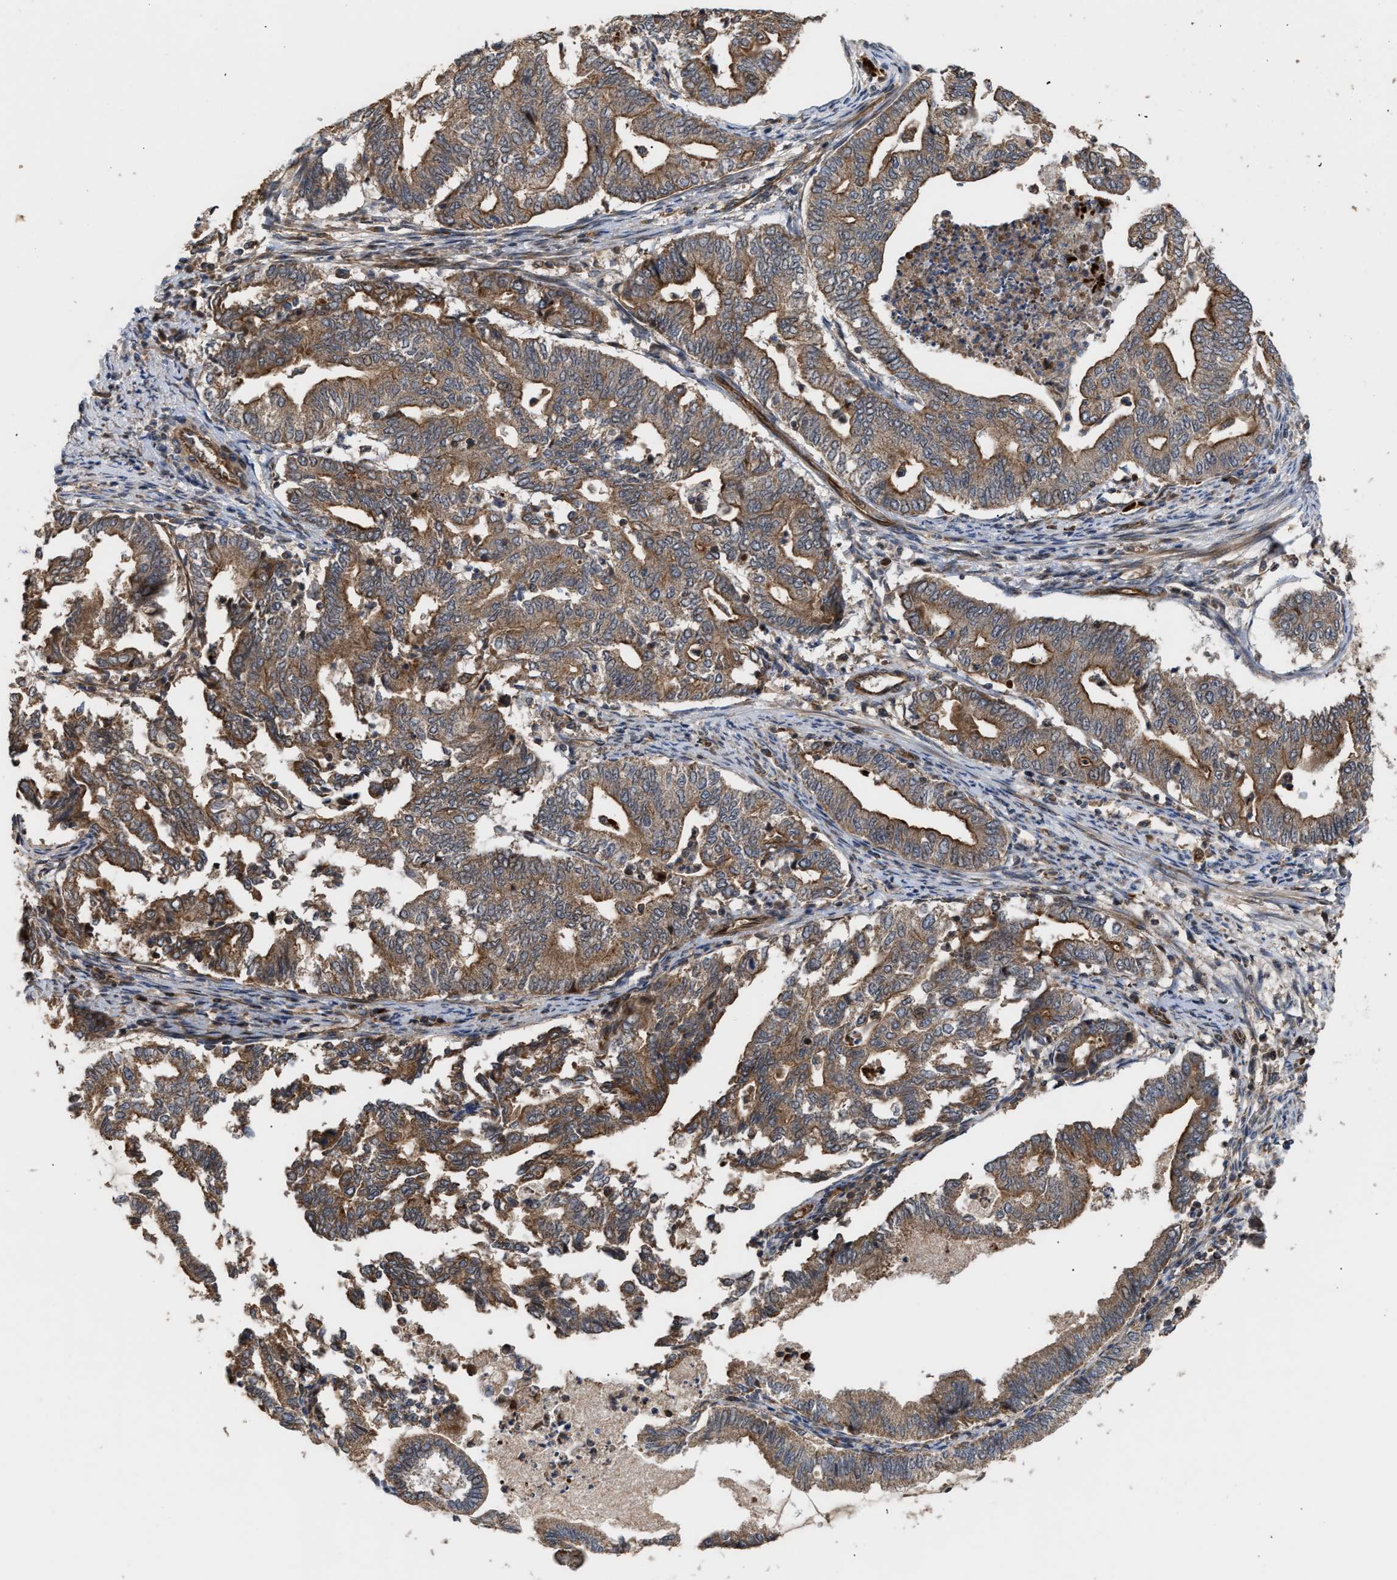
{"staining": {"intensity": "moderate", "quantity": ">75%", "location": "cytoplasmic/membranous"}, "tissue": "endometrial cancer", "cell_type": "Tumor cells", "image_type": "cancer", "snomed": [{"axis": "morphology", "description": "Adenocarcinoma, NOS"}, {"axis": "topography", "description": "Endometrium"}], "caption": "This image reveals endometrial cancer (adenocarcinoma) stained with immunohistochemistry (IHC) to label a protein in brown. The cytoplasmic/membranous of tumor cells show moderate positivity for the protein. Nuclei are counter-stained blue.", "gene": "STAU1", "patient": {"sex": "female", "age": 79}}